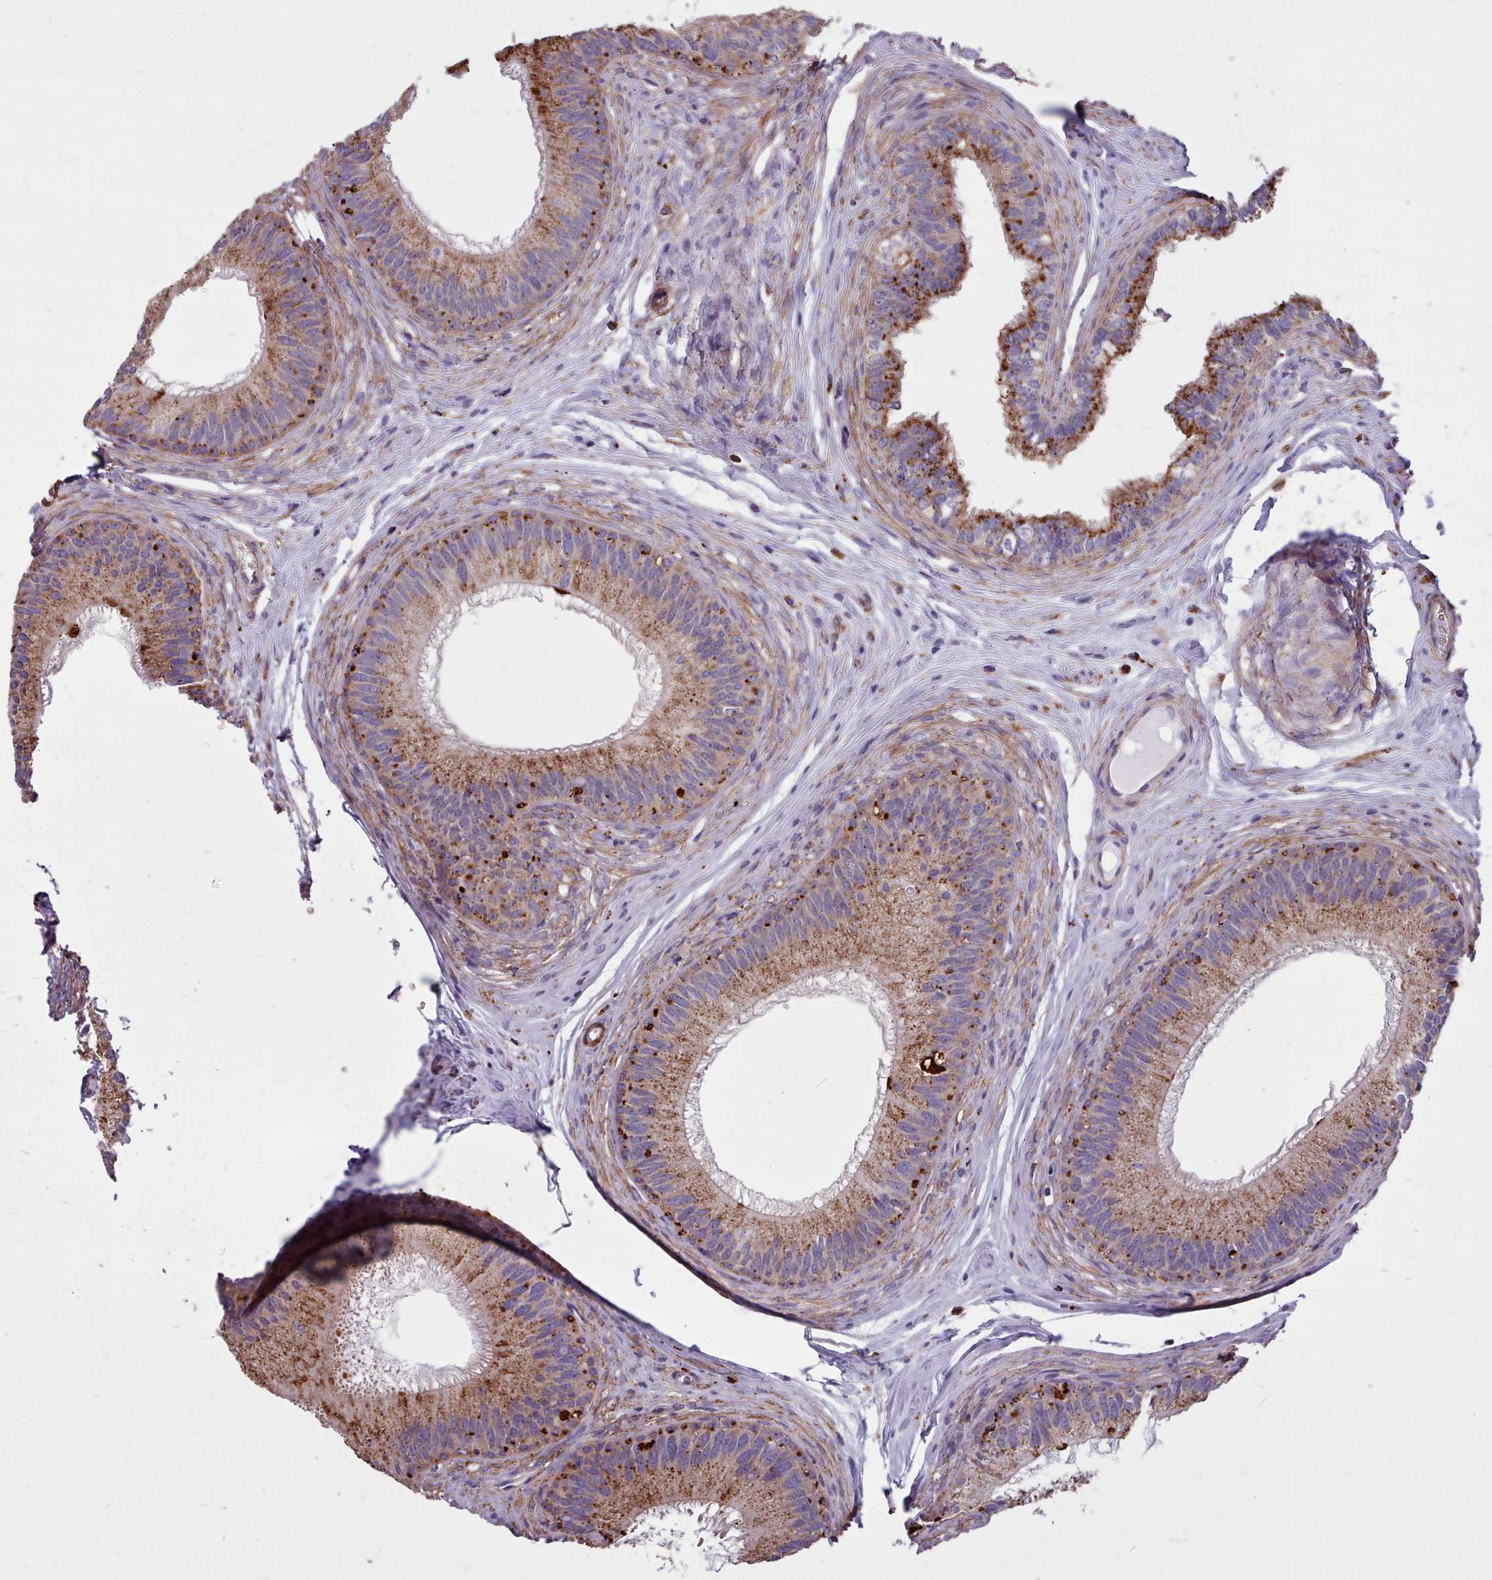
{"staining": {"intensity": "moderate", "quantity": ">75%", "location": "cytoplasmic/membranous"}, "tissue": "epididymis", "cell_type": "Glandular cells", "image_type": "normal", "snomed": [{"axis": "morphology", "description": "Normal tissue, NOS"}, {"axis": "topography", "description": "Epididymis"}], "caption": "DAB (3,3'-diaminobenzidine) immunohistochemical staining of normal human epididymis displays moderate cytoplasmic/membranous protein expression in about >75% of glandular cells.", "gene": "PACSIN3", "patient": {"sex": "male", "age": 27}}